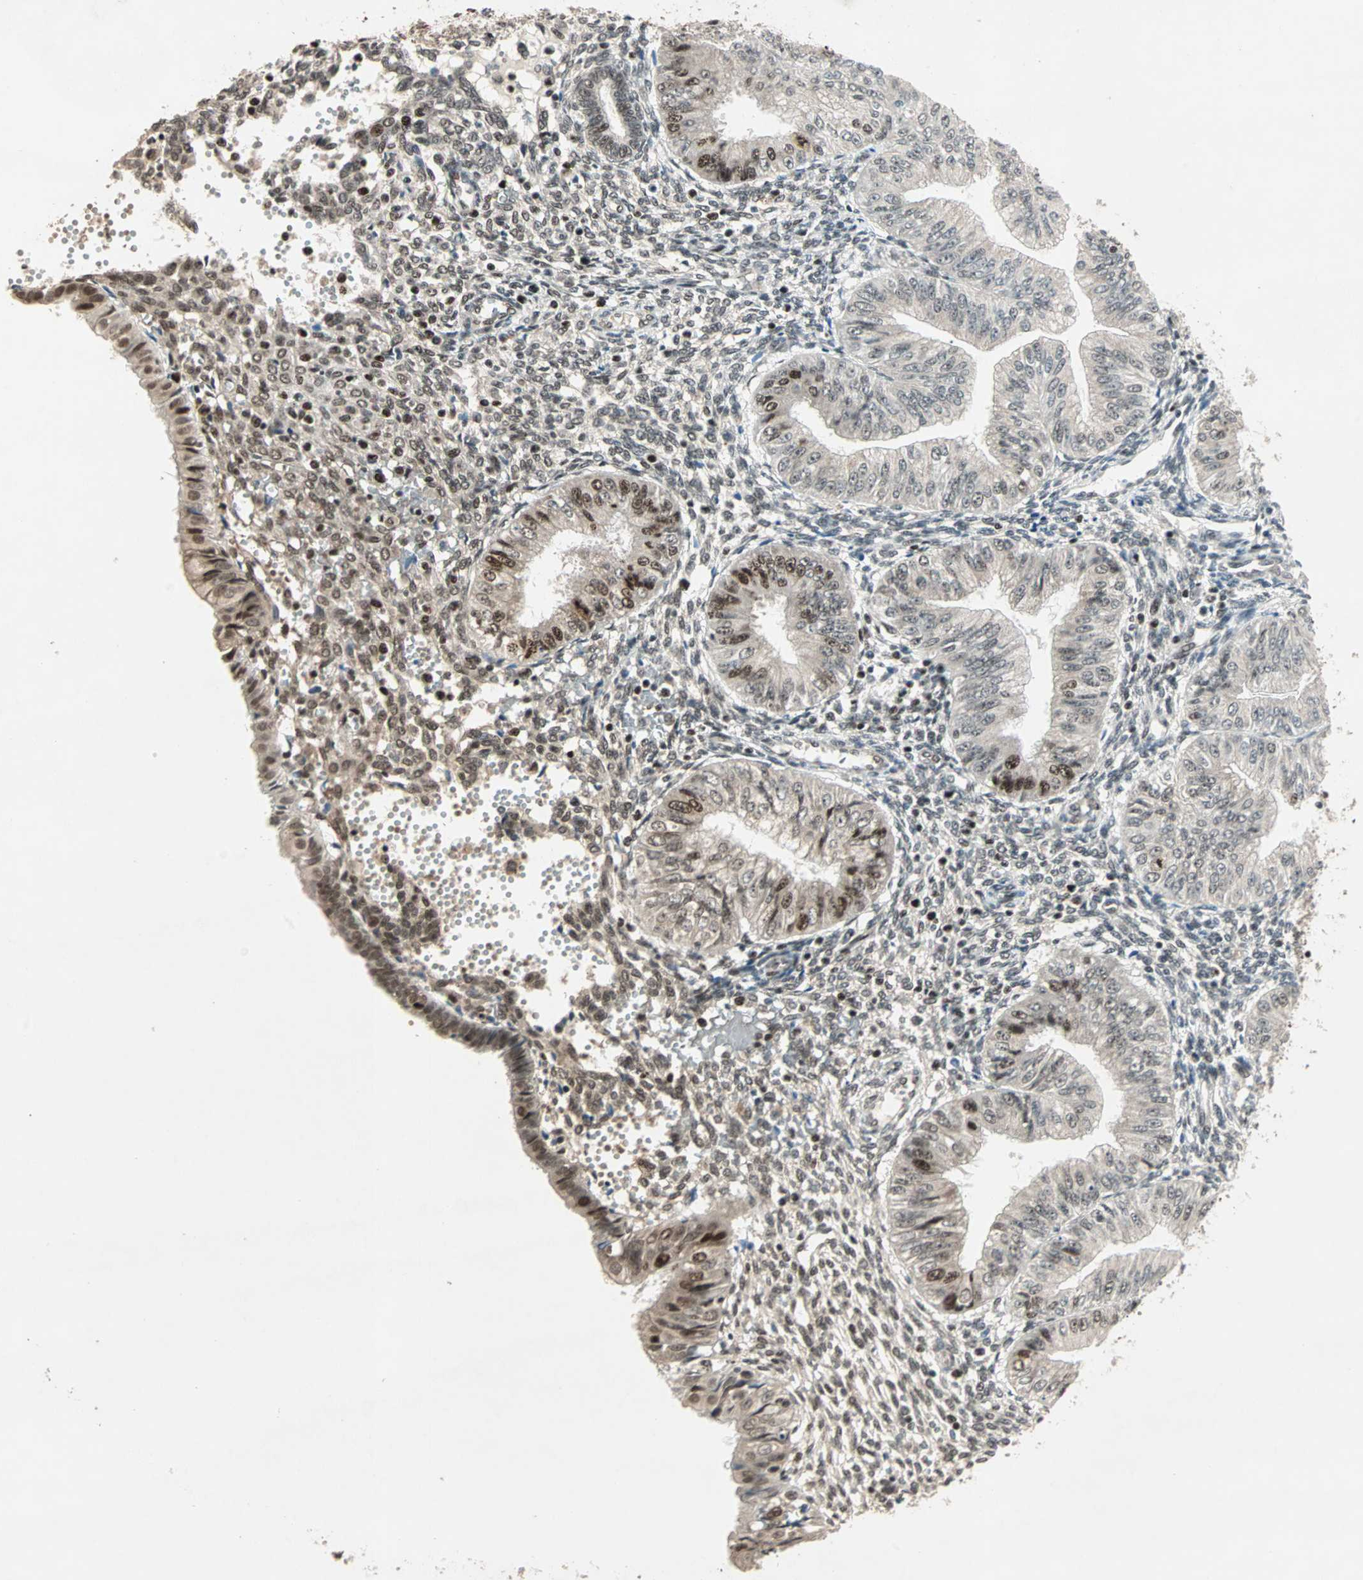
{"staining": {"intensity": "strong", "quantity": "<25%", "location": "nuclear"}, "tissue": "endometrial cancer", "cell_type": "Tumor cells", "image_type": "cancer", "snomed": [{"axis": "morphology", "description": "Normal tissue, NOS"}, {"axis": "morphology", "description": "Adenocarcinoma, NOS"}, {"axis": "topography", "description": "Endometrium"}], "caption": "About <25% of tumor cells in endometrial cancer (adenocarcinoma) reveal strong nuclear protein expression as visualized by brown immunohistochemical staining.", "gene": "MDC1", "patient": {"sex": "female", "age": 53}}